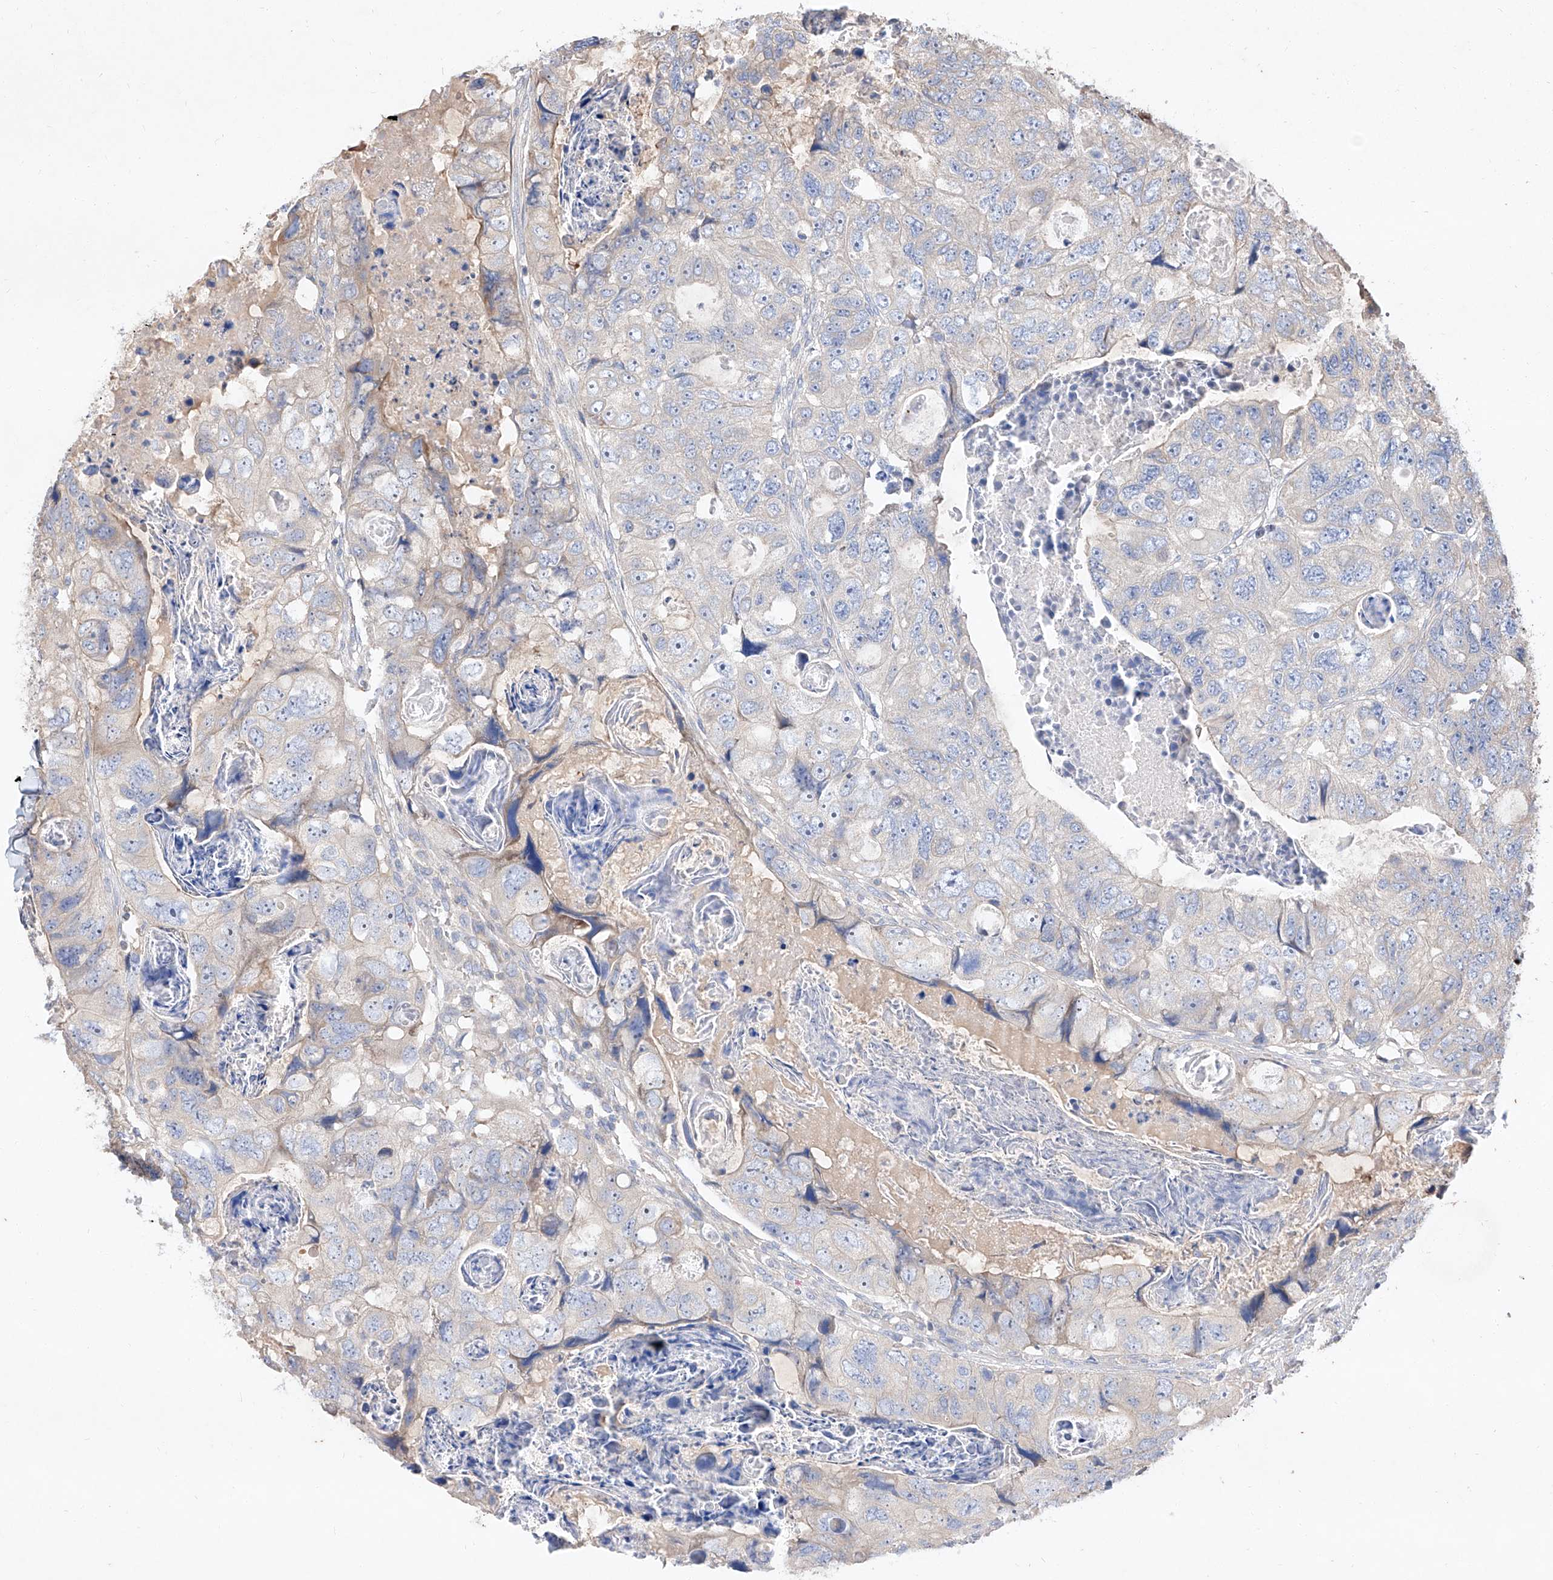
{"staining": {"intensity": "negative", "quantity": "none", "location": "none"}, "tissue": "colorectal cancer", "cell_type": "Tumor cells", "image_type": "cancer", "snomed": [{"axis": "morphology", "description": "Adenocarcinoma, NOS"}, {"axis": "topography", "description": "Rectum"}], "caption": "High magnification brightfield microscopy of colorectal adenocarcinoma stained with DAB (3,3'-diaminobenzidine) (brown) and counterstained with hematoxylin (blue): tumor cells show no significant expression.", "gene": "DIRAS3", "patient": {"sex": "male", "age": 59}}